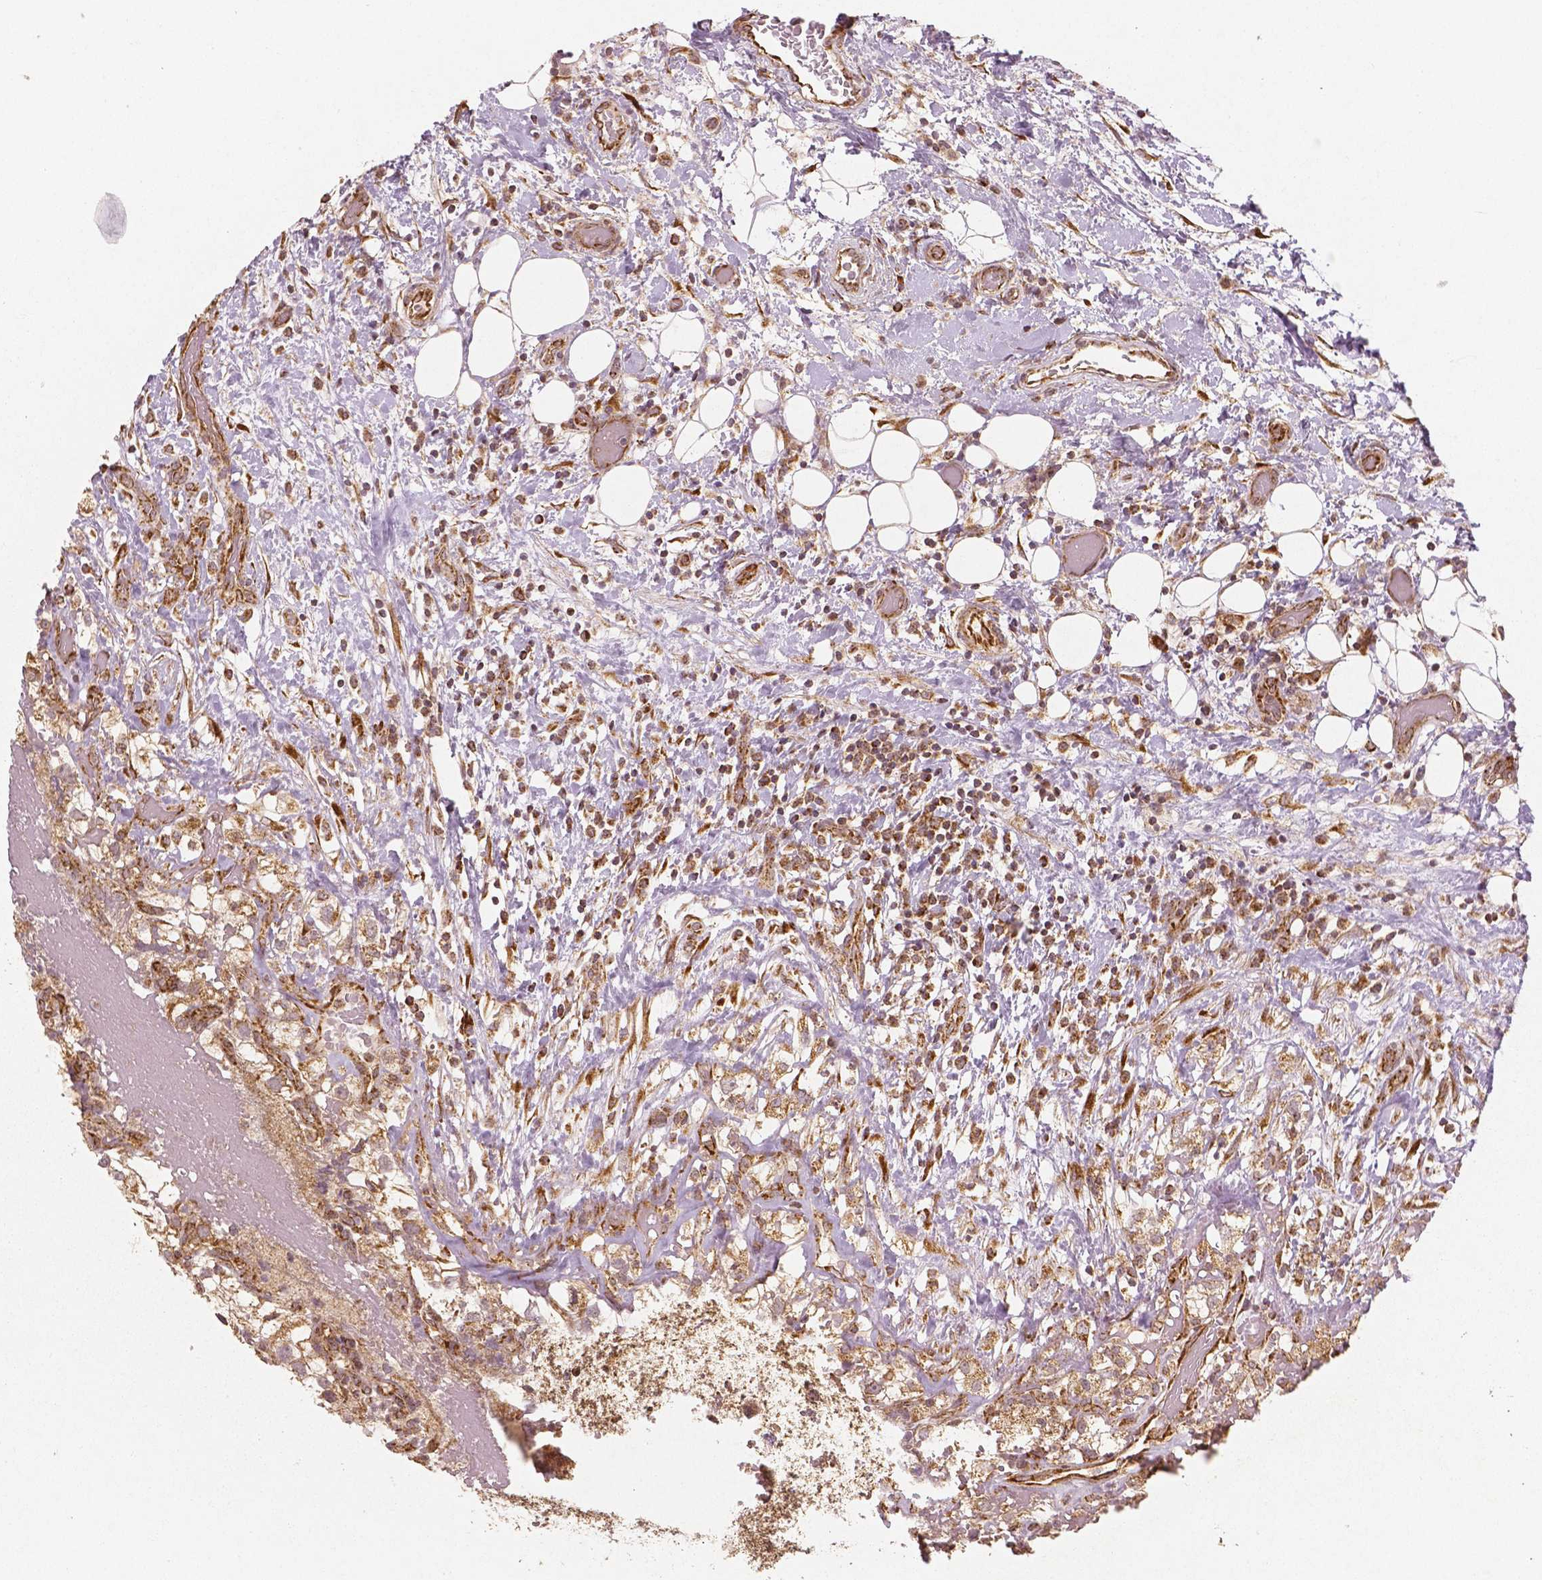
{"staining": {"intensity": "moderate", "quantity": ">75%", "location": "cytoplasmic/membranous"}, "tissue": "renal cancer", "cell_type": "Tumor cells", "image_type": "cancer", "snomed": [{"axis": "morphology", "description": "Adenocarcinoma, NOS"}, {"axis": "topography", "description": "Kidney"}], "caption": "The histopathology image exhibits staining of adenocarcinoma (renal), revealing moderate cytoplasmic/membranous protein staining (brown color) within tumor cells.", "gene": "PGAM5", "patient": {"sex": "male", "age": 59}}